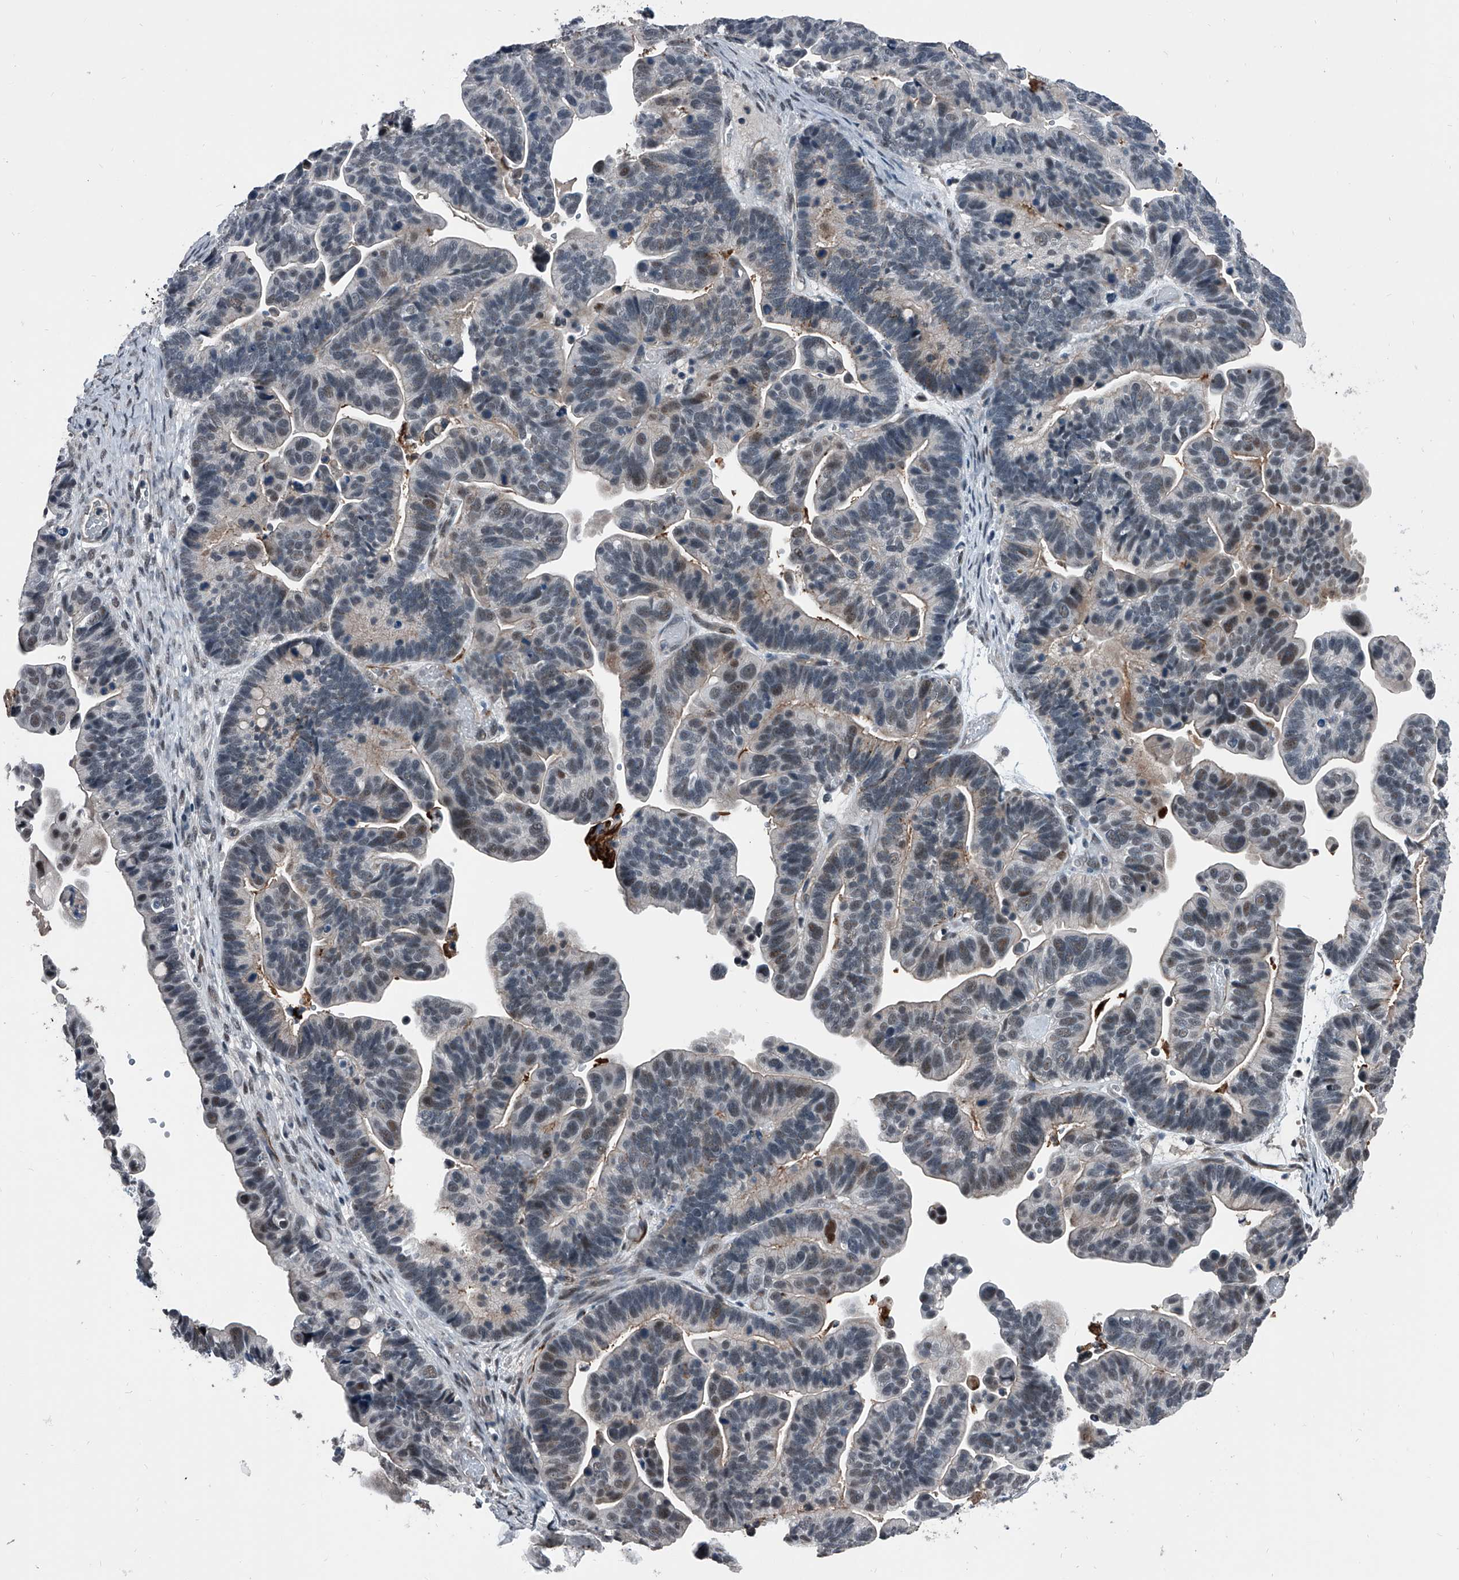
{"staining": {"intensity": "moderate", "quantity": "<25%", "location": "nuclear"}, "tissue": "ovarian cancer", "cell_type": "Tumor cells", "image_type": "cancer", "snomed": [{"axis": "morphology", "description": "Cystadenocarcinoma, serous, NOS"}, {"axis": "topography", "description": "Ovary"}], "caption": "Ovarian serous cystadenocarcinoma stained with a protein marker exhibits moderate staining in tumor cells.", "gene": "MEN1", "patient": {"sex": "female", "age": 56}}